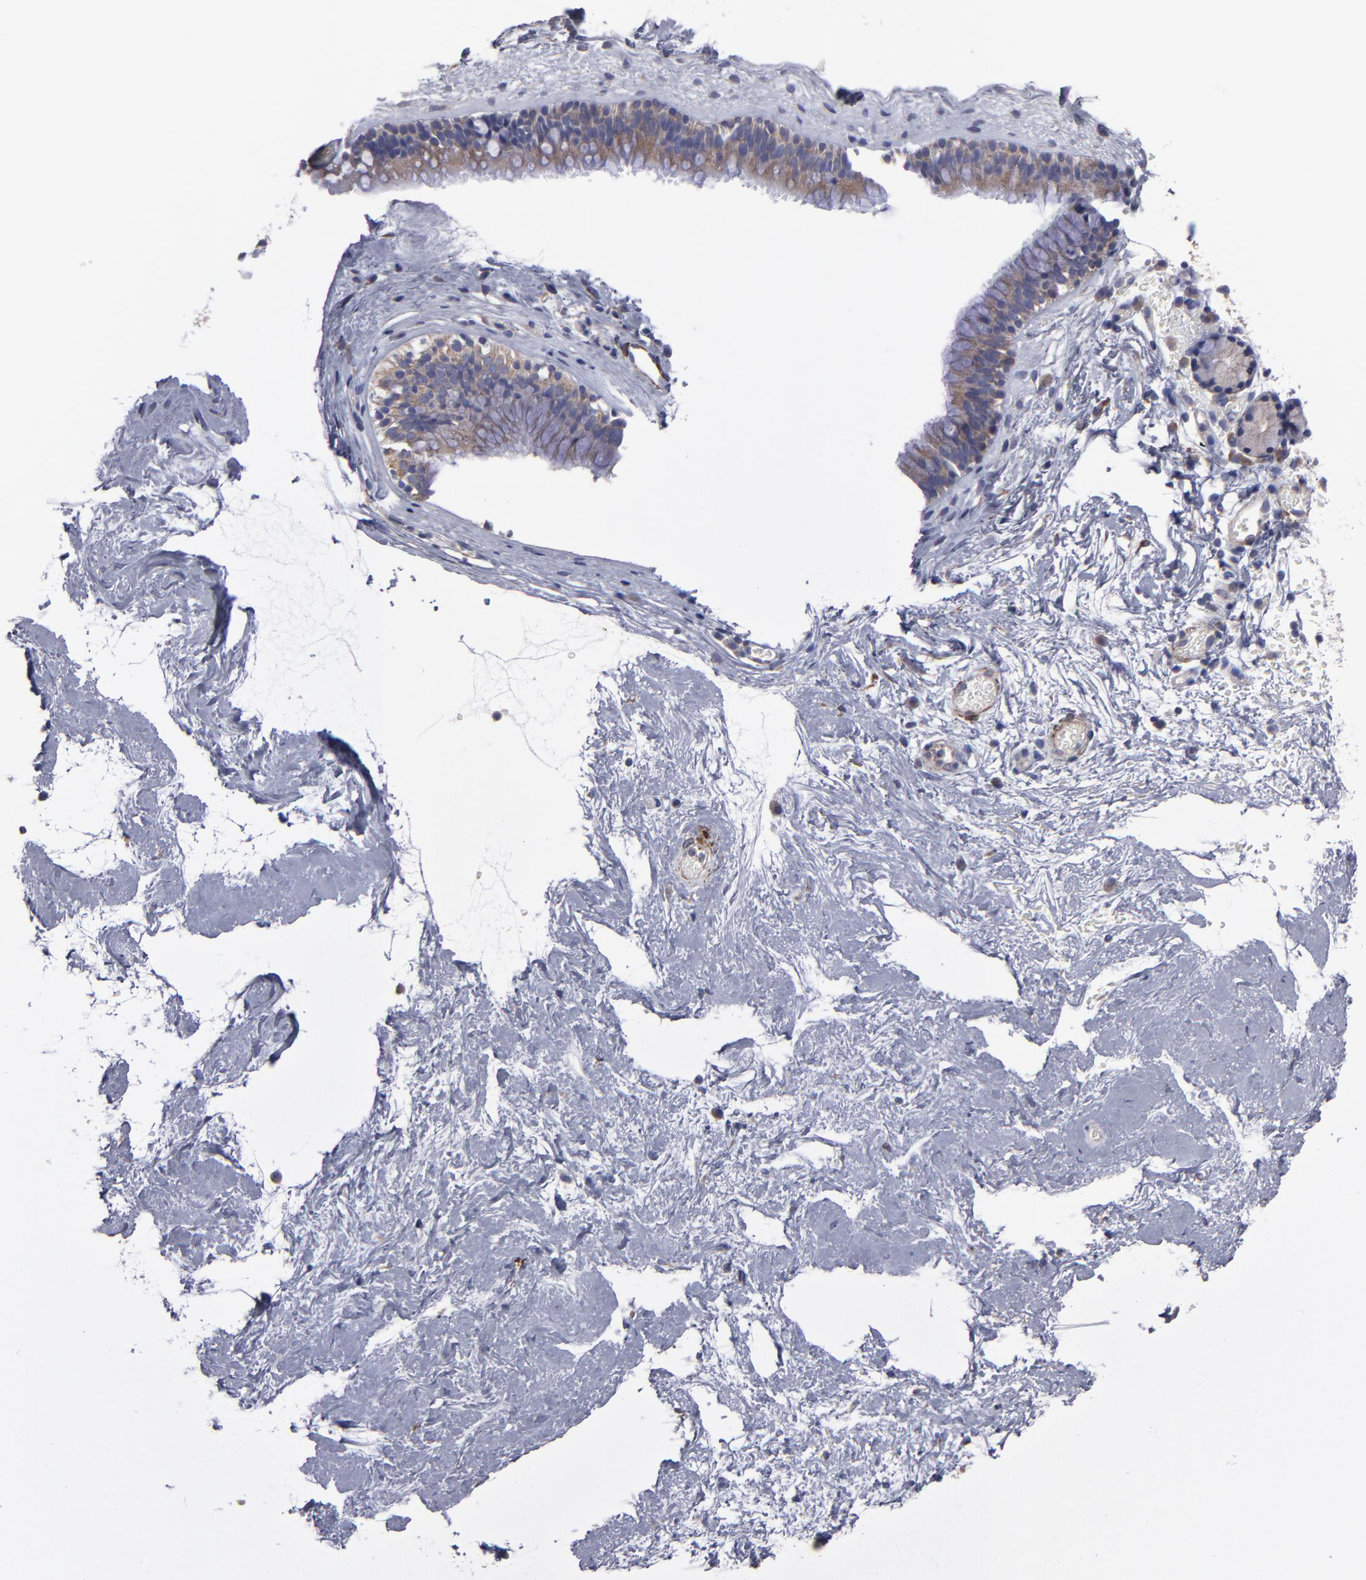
{"staining": {"intensity": "weak", "quantity": "<25%", "location": "cytoplasmic/membranous"}, "tissue": "nasopharynx", "cell_type": "Respiratory epithelial cells", "image_type": "normal", "snomed": [{"axis": "morphology", "description": "Normal tissue, NOS"}, {"axis": "morphology", "description": "Inflammation, NOS"}, {"axis": "topography", "description": "Nasopharynx"}], "caption": "Respiratory epithelial cells are negative for protein expression in normal human nasopharynx. (DAB (3,3'-diaminobenzidine) immunohistochemistry with hematoxylin counter stain).", "gene": "SLMAP", "patient": {"sex": "male", "age": 48}}